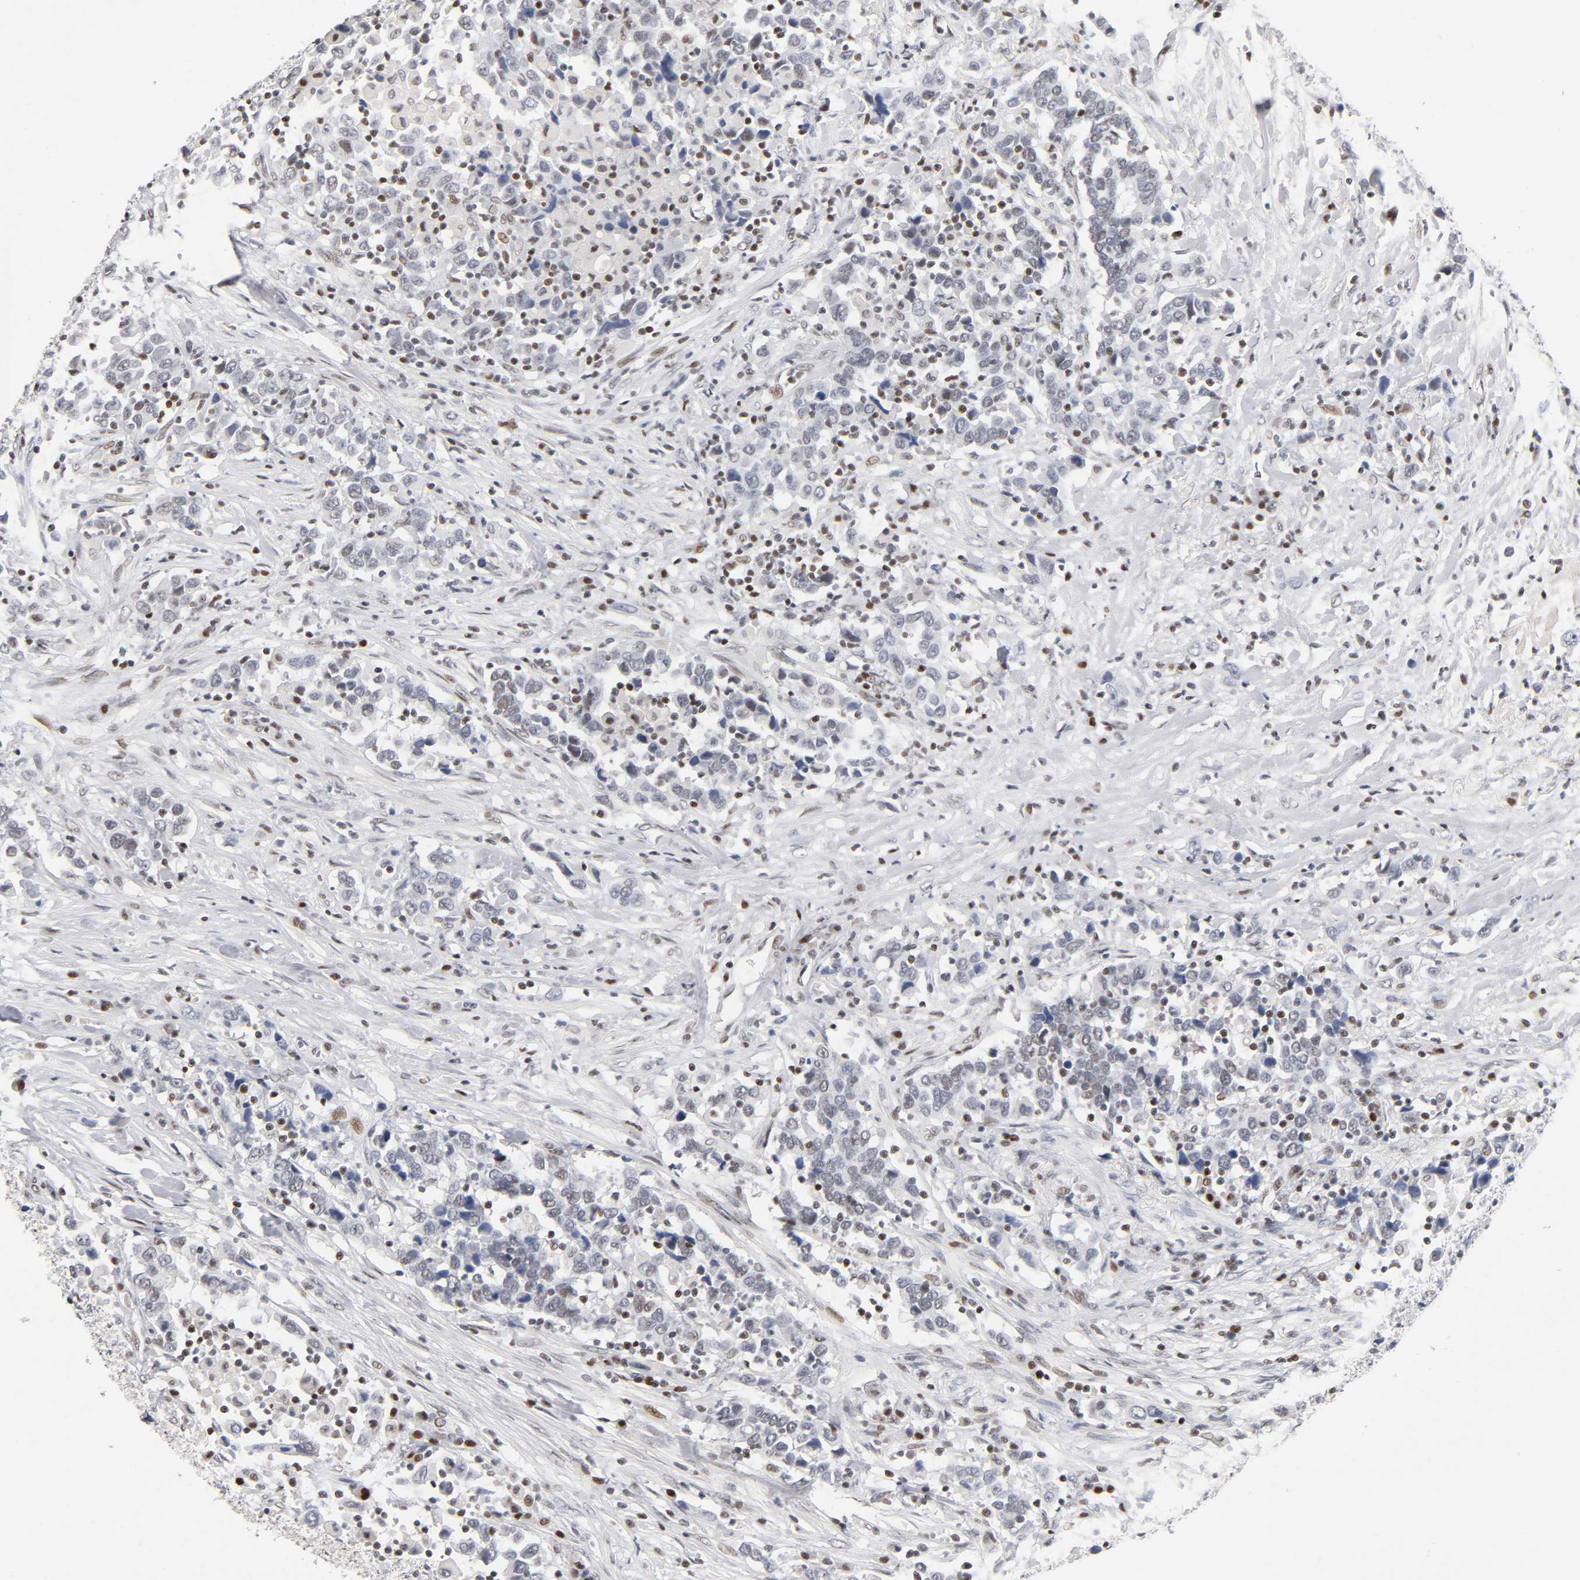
{"staining": {"intensity": "weak", "quantity": "<25%", "location": "nuclear"}, "tissue": "urothelial cancer", "cell_type": "Tumor cells", "image_type": "cancer", "snomed": [{"axis": "morphology", "description": "Urothelial carcinoma, High grade"}, {"axis": "topography", "description": "Urinary bladder"}], "caption": "There is no significant expression in tumor cells of urothelial cancer. (DAB immunohistochemistry with hematoxylin counter stain).", "gene": "SP3", "patient": {"sex": "male", "age": 61}}